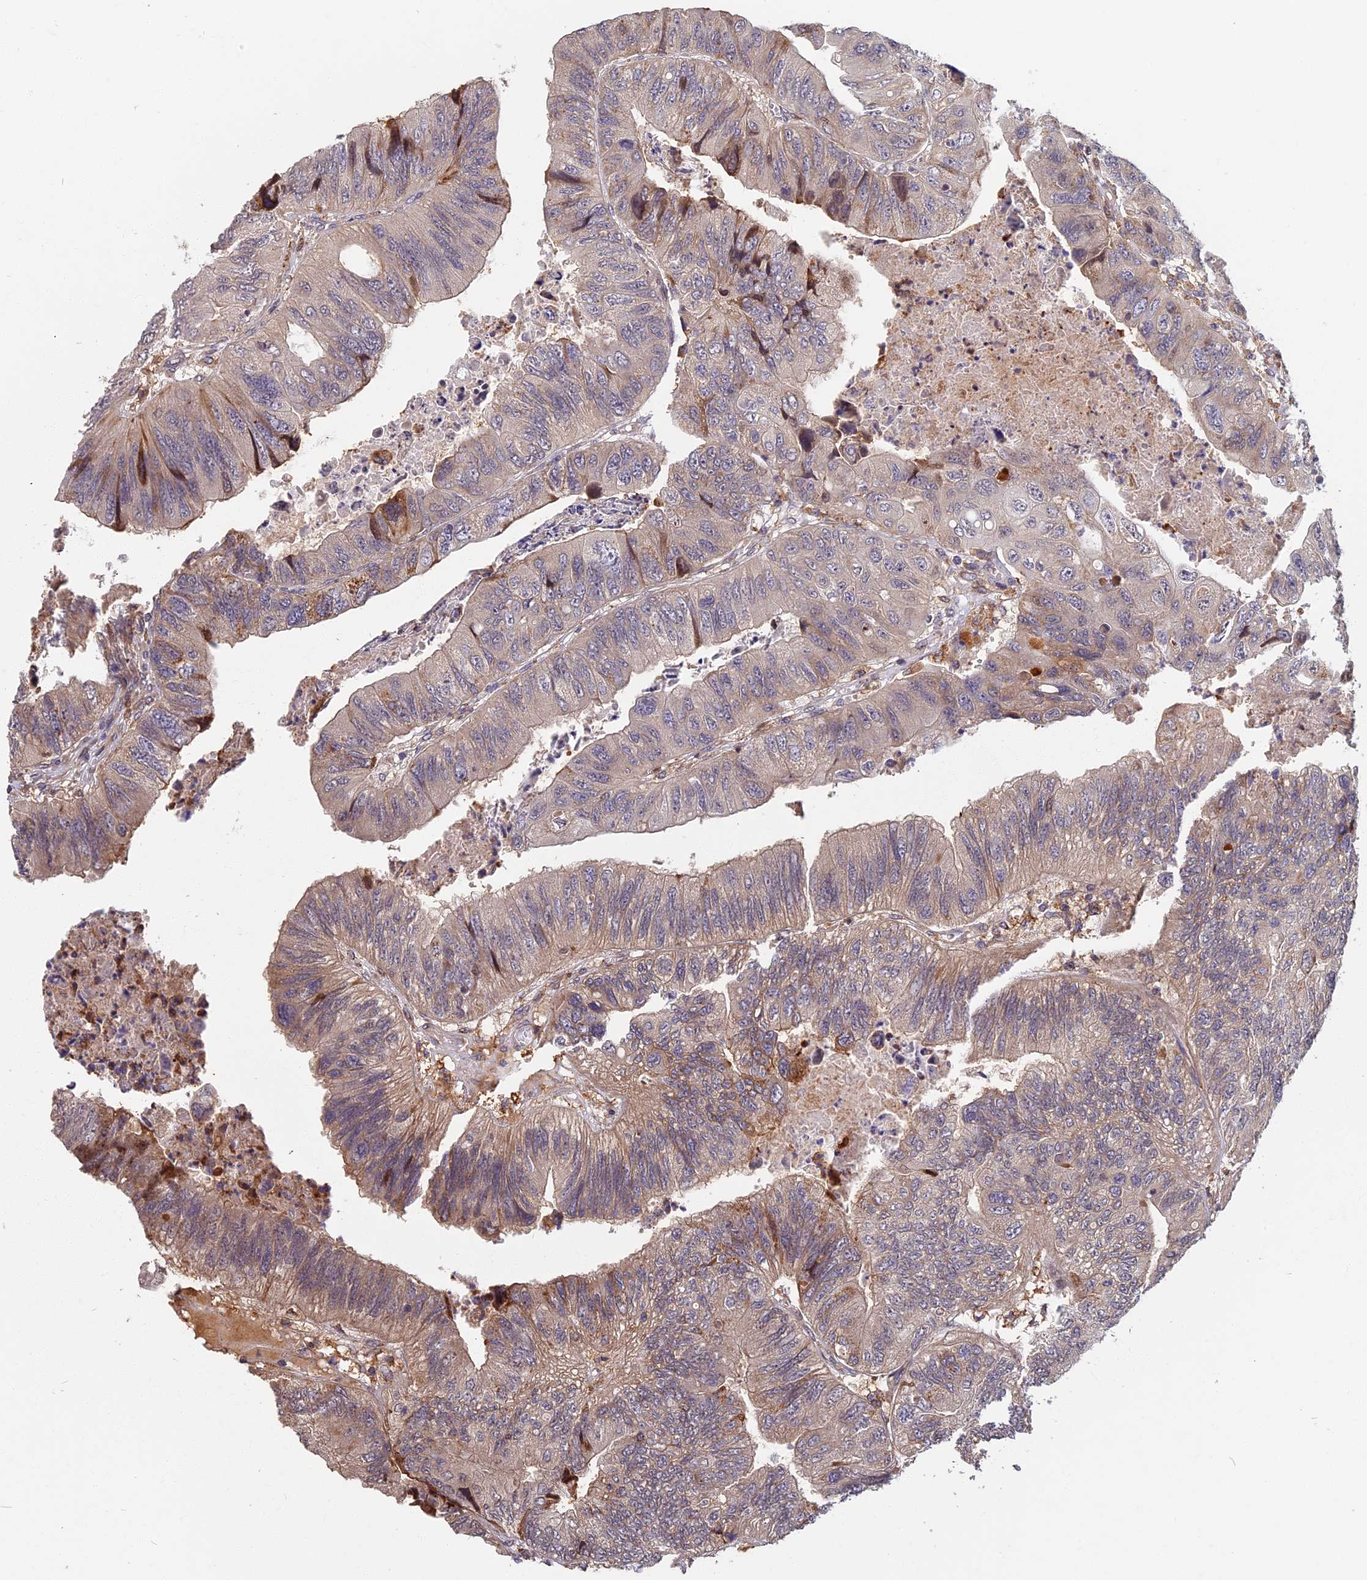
{"staining": {"intensity": "weak", "quantity": "25%-75%", "location": "cytoplasmic/membranous"}, "tissue": "colorectal cancer", "cell_type": "Tumor cells", "image_type": "cancer", "snomed": [{"axis": "morphology", "description": "Adenocarcinoma, NOS"}, {"axis": "topography", "description": "Rectum"}], "caption": "This micrograph exhibits immunohistochemistry staining of human colorectal cancer (adenocarcinoma), with low weak cytoplasmic/membranous expression in approximately 25%-75% of tumor cells.", "gene": "SPG11", "patient": {"sex": "male", "age": 63}}